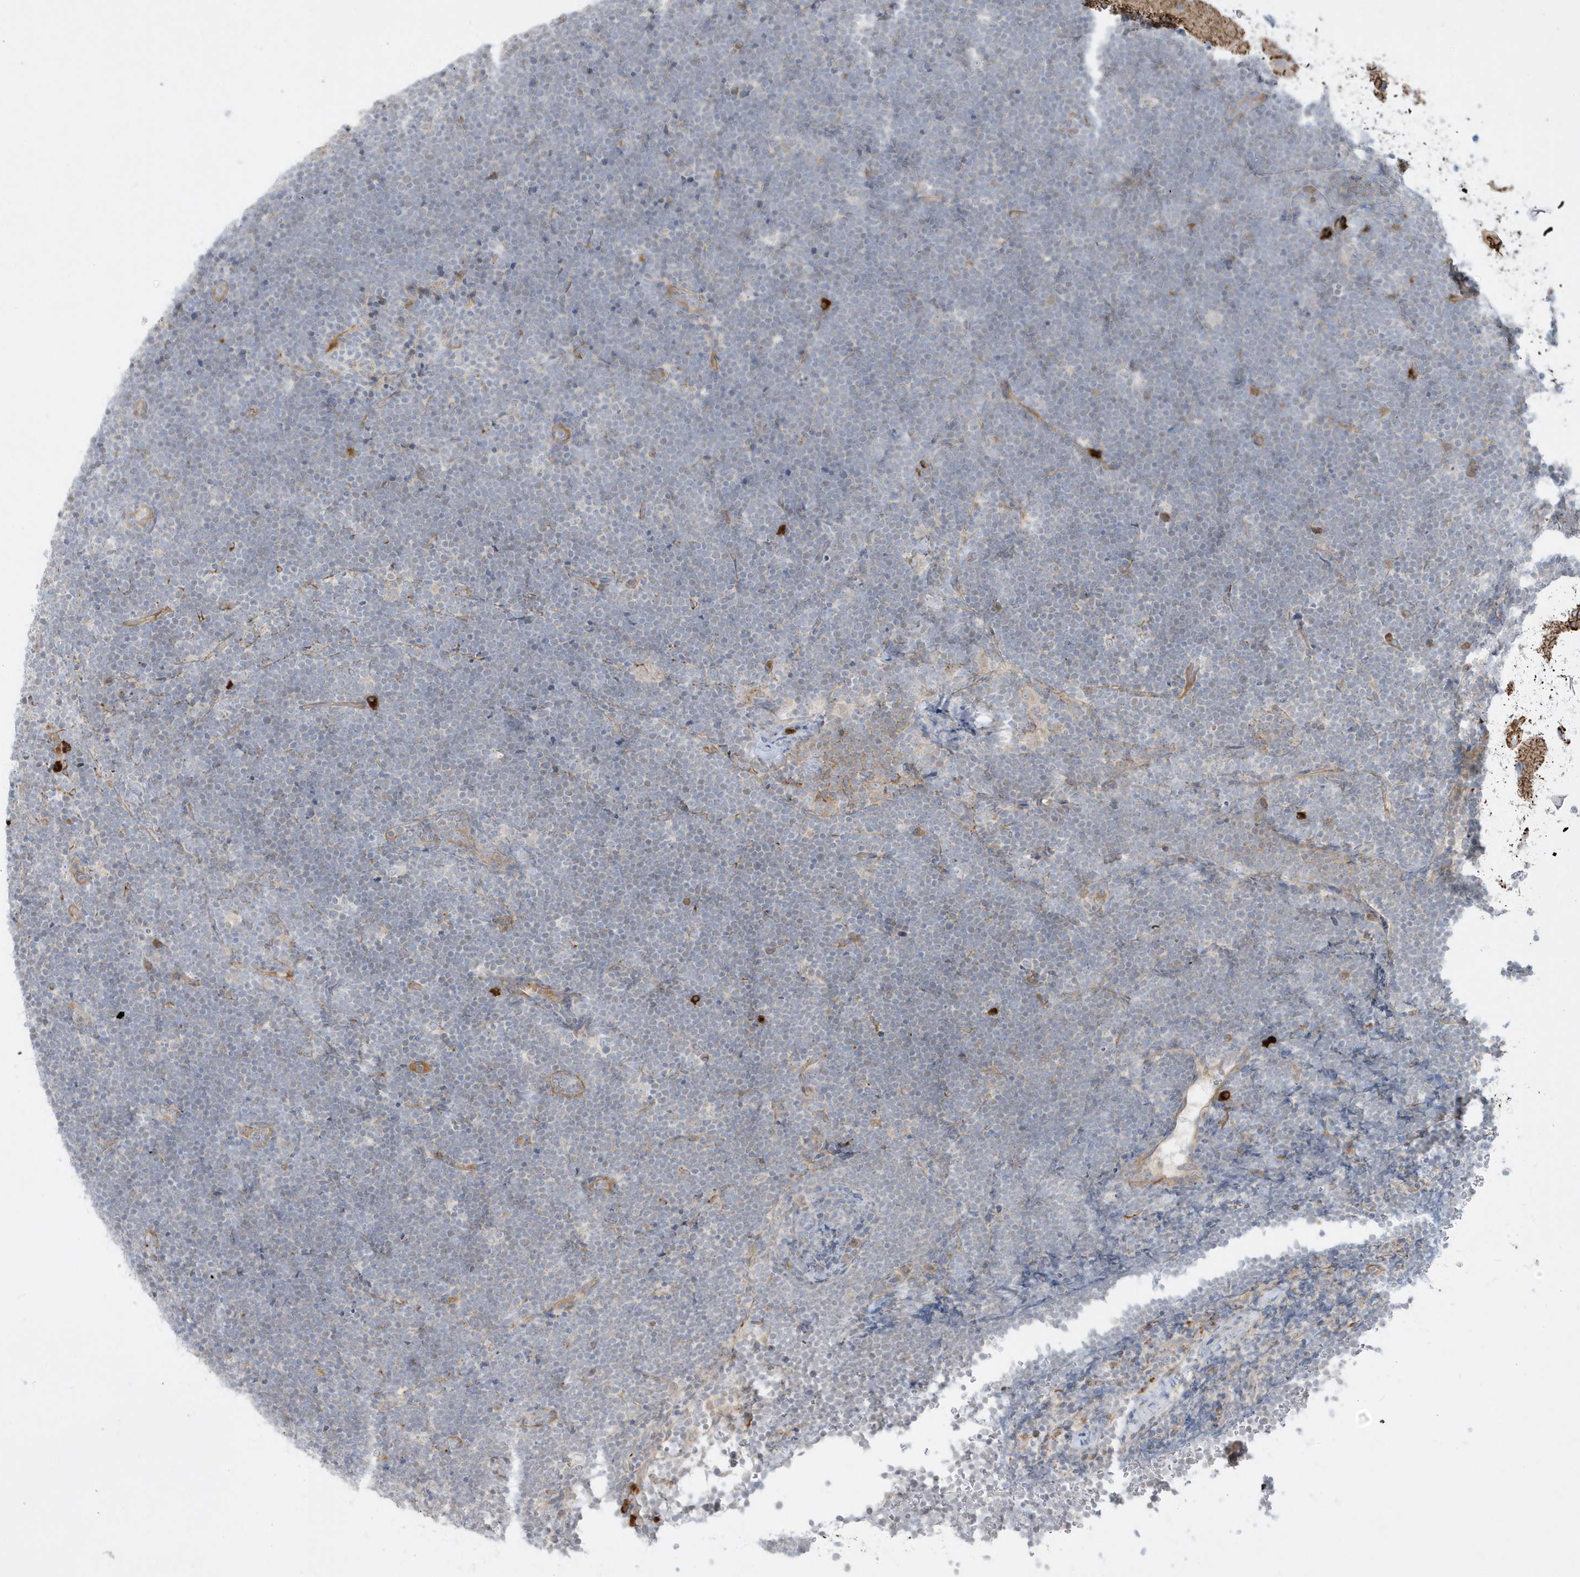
{"staining": {"intensity": "negative", "quantity": "none", "location": "none"}, "tissue": "lymphoma", "cell_type": "Tumor cells", "image_type": "cancer", "snomed": [{"axis": "morphology", "description": "Malignant lymphoma, non-Hodgkin's type, High grade"}, {"axis": "topography", "description": "Lymph node"}], "caption": "Tumor cells show no significant expression in lymphoma.", "gene": "THADA", "patient": {"sex": "male", "age": 13}}